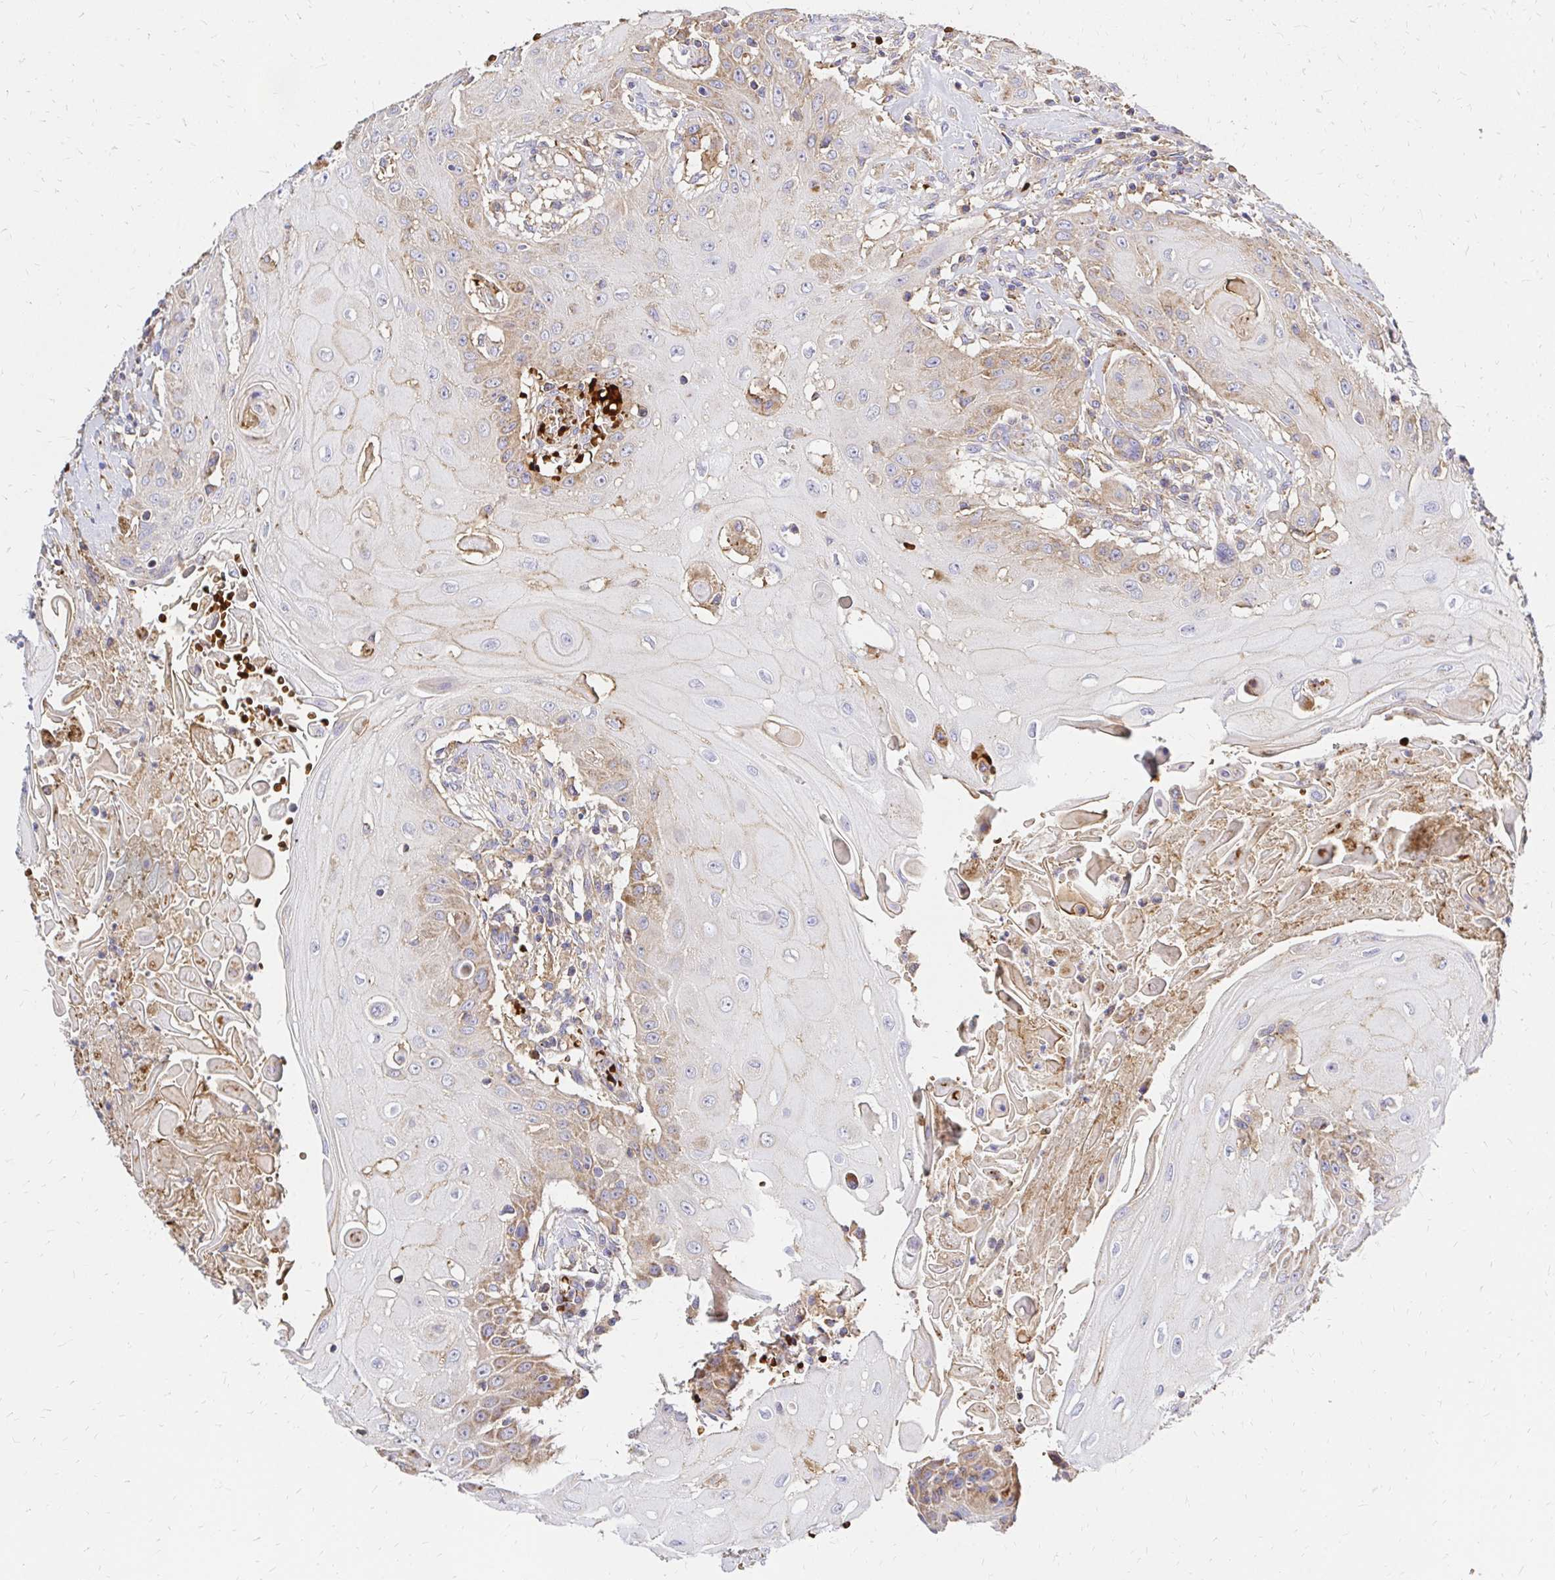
{"staining": {"intensity": "moderate", "quantity": "25%-75%", "location": "cytoplasmic/membranous"}, "tissue": "head and neck cancer", "cell_type": "Tumor cells", "image_type": "cancer", "snomed": [{"axis": "morphology", "description": "Squamous cell carcinoma, NOS"}, {"axis": "topography", "description": "Oral tissue"}, {"axis": "topography", "description": "Head-Neck"}, {"axis": "topography", "description": "Neck, NOS"}], "caption": "A brown stain shows moderate cytoplasmic/membranous staining of a protein in head and neck squamous cell carcinoma tumor cells.", "gene": "MRPL13", "patient": {"sex": "female", "age": 55}}